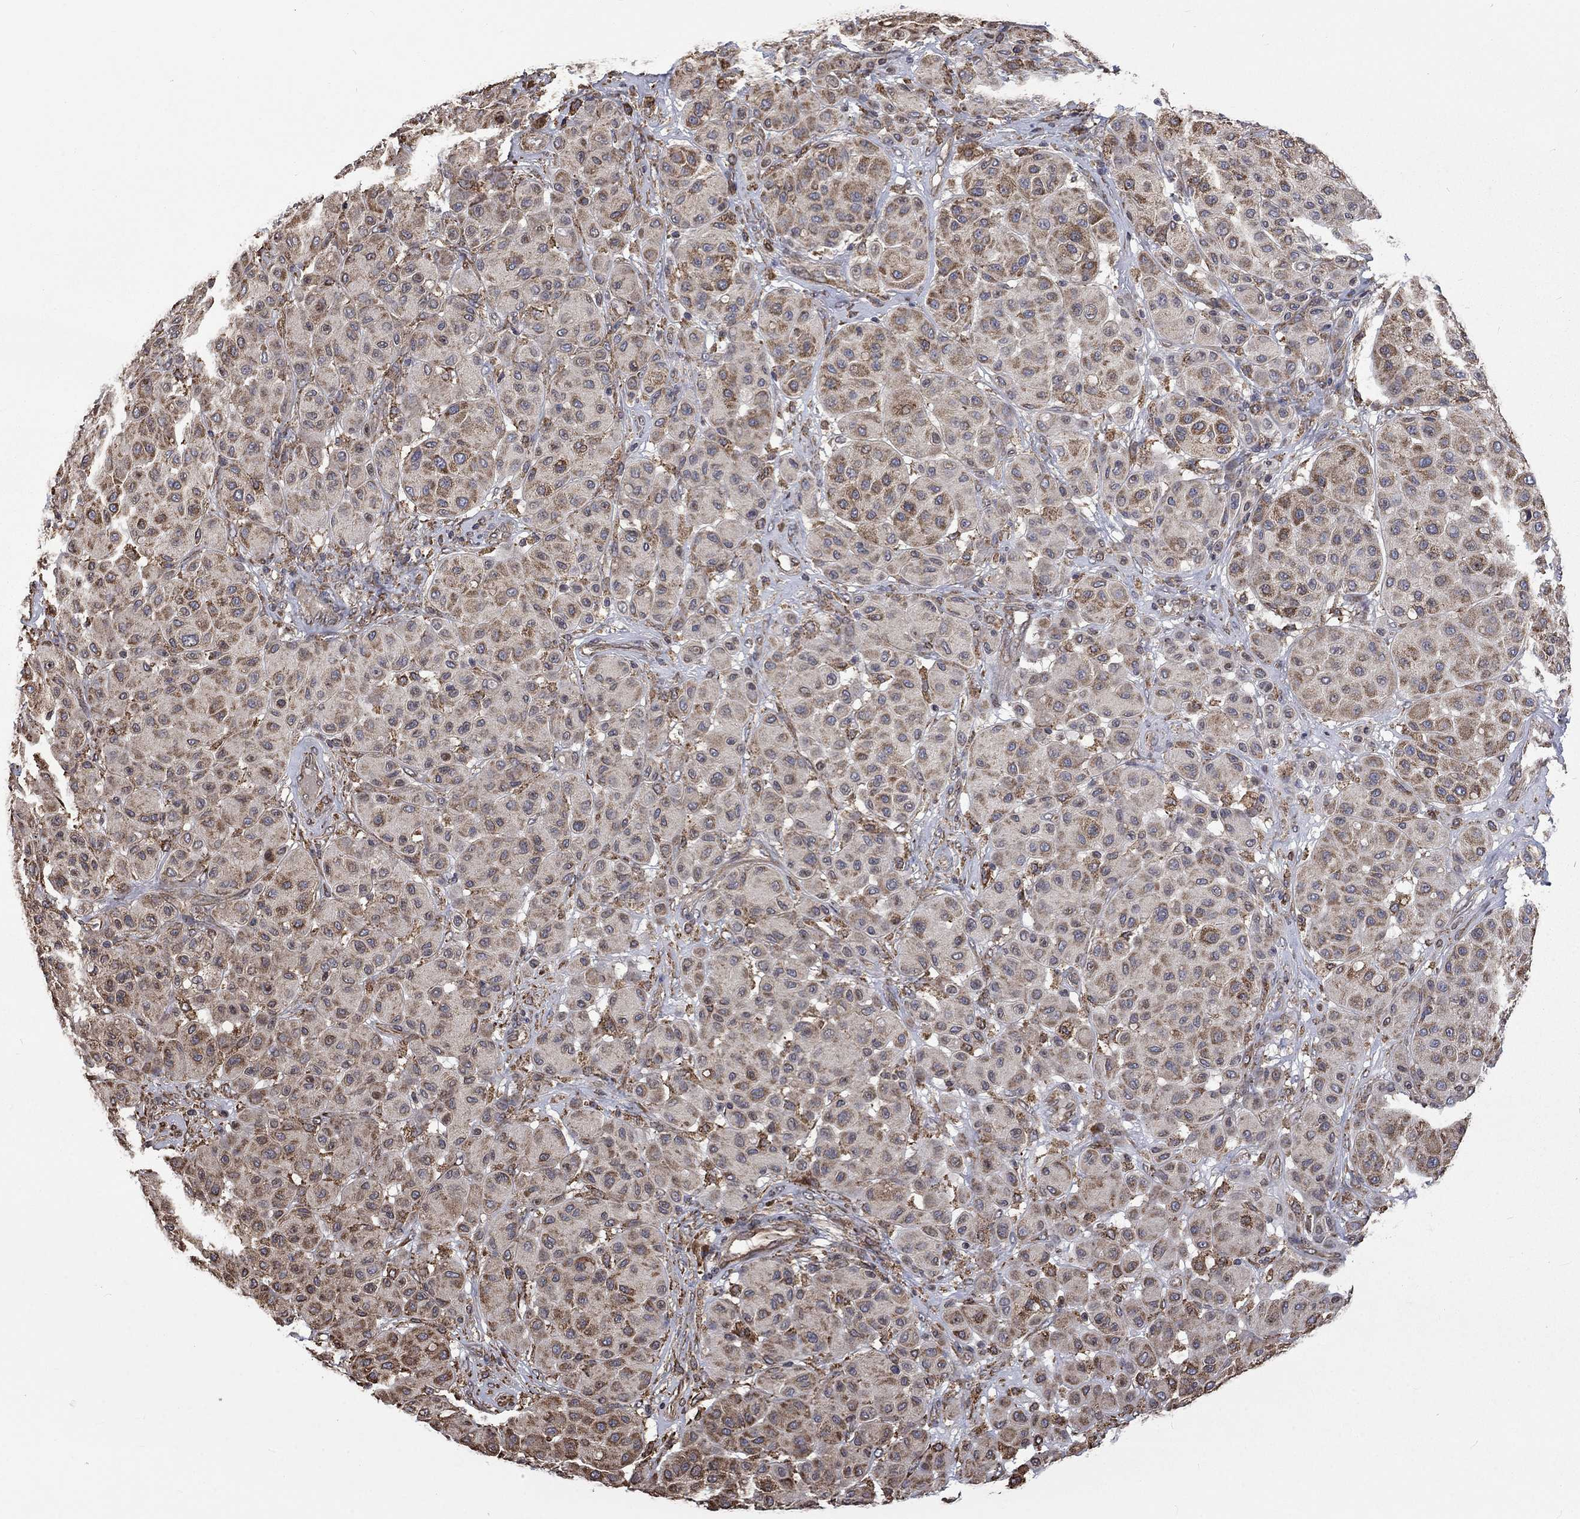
{"staining": {"intensity": "moderate", "quantity": "25%-75%", "location": "cytoplasmic/membranous"}, "tissue": "melanoma", "cell_type": "Tumor cells", "image_type": "cancer", "snomed": [{"axis": "morphology", "description": "Malignant melanoma, Metastatic site"}, {"axis": "topography", "description": "Smooth muscle"}], "caption": "This is a histology image of IHC staining of malignant melanoma (metastatic site), which shows moderate staining in the cytoplasmic/membranous of tumor cells.", "gene": "ESRRA", "patient": {"sex": "male", "age": 41}}